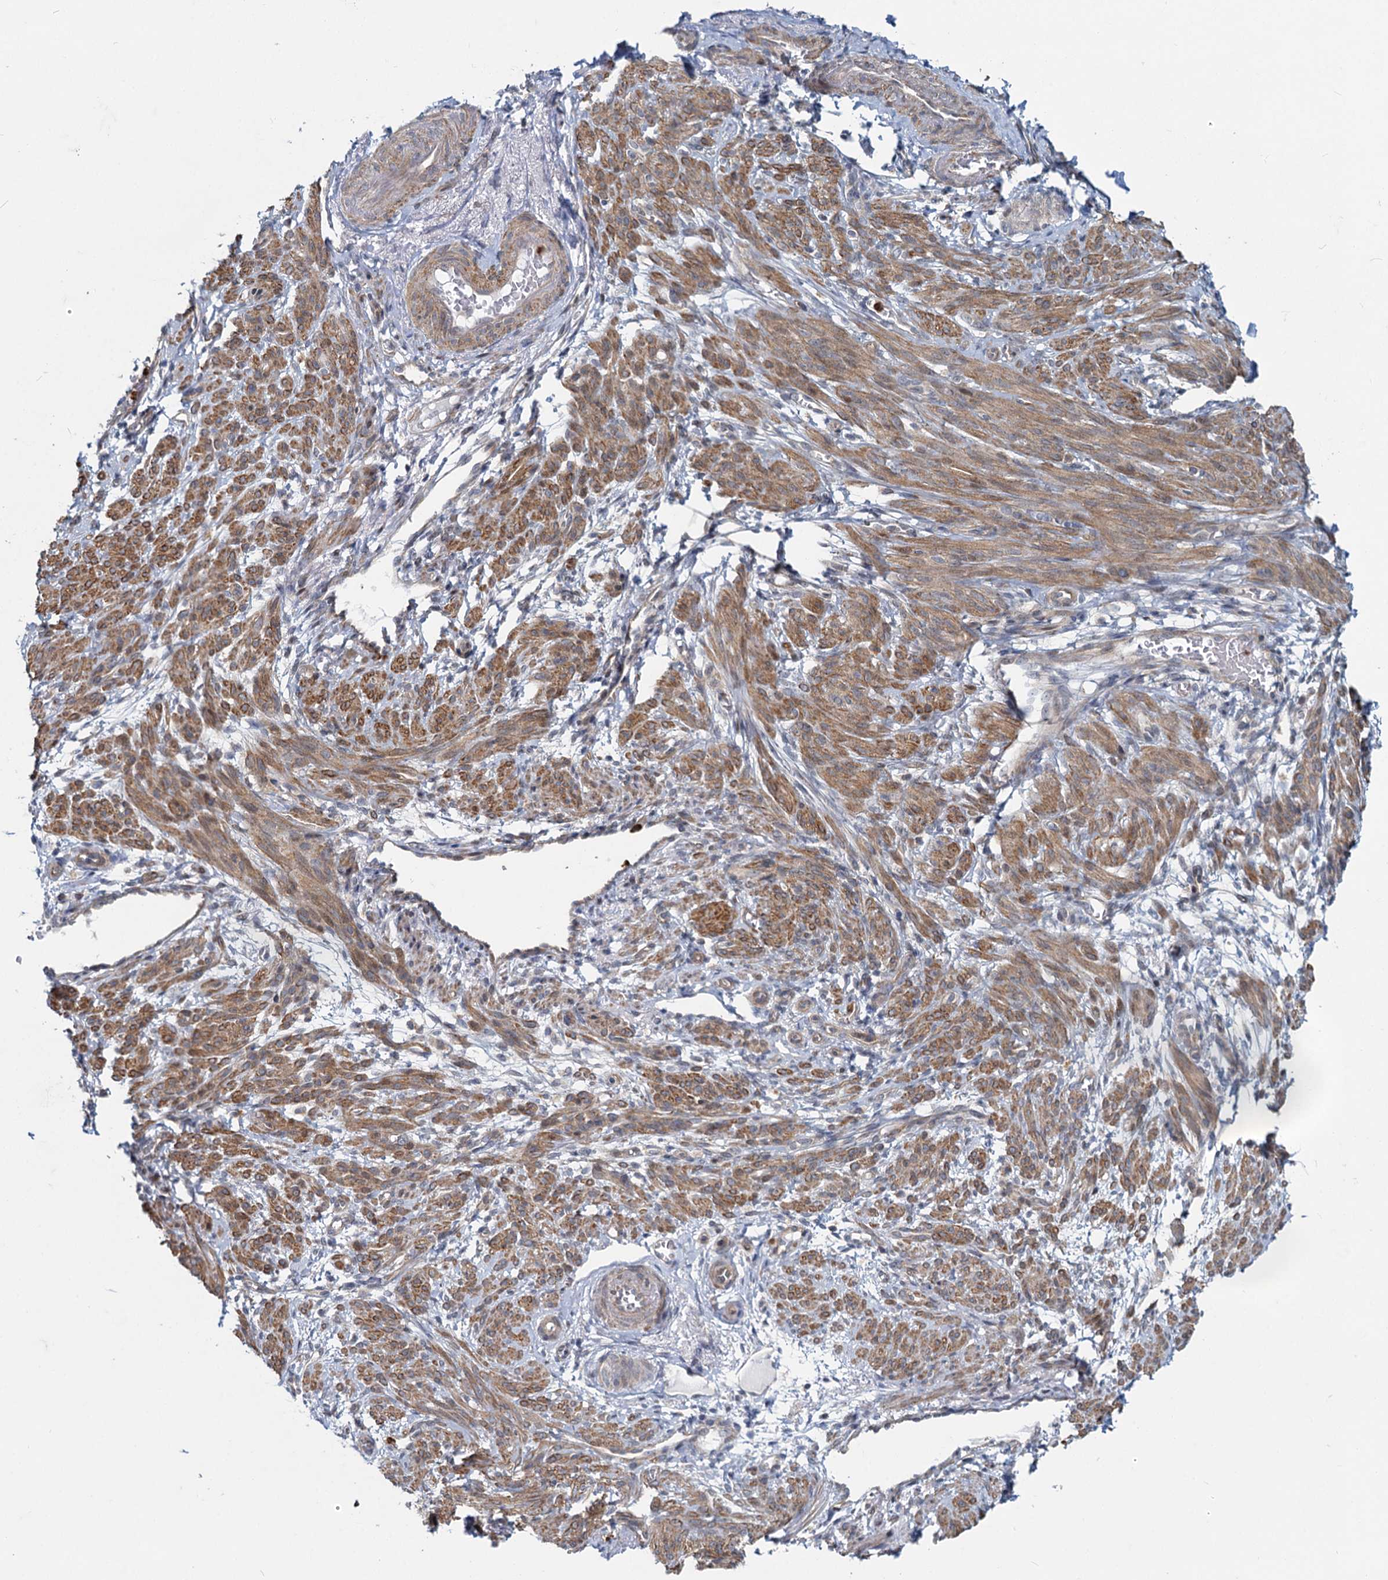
{"staining": {"intensity": "moderate", "quantity": "25%-75%", "location": "cytoplasmic/membranous"}, "tissue": "smooth muscle", "cell_type": "Smooth muscle cells", "image_type": "normal", "snomed": [{"axis": "morphology", "description": "Normal tissue, NOS"}, {"axis": "topography", "description": "Smooth muscle"}], "caption": "Protein expression analysis of normal smooth muscle demonstrates moderate cytoplasmic/membranous positivity in about 25%-75% of smooth muscle cells.", "gene": "ADCY2", "patient": {"sex": "female", "age": 39}}